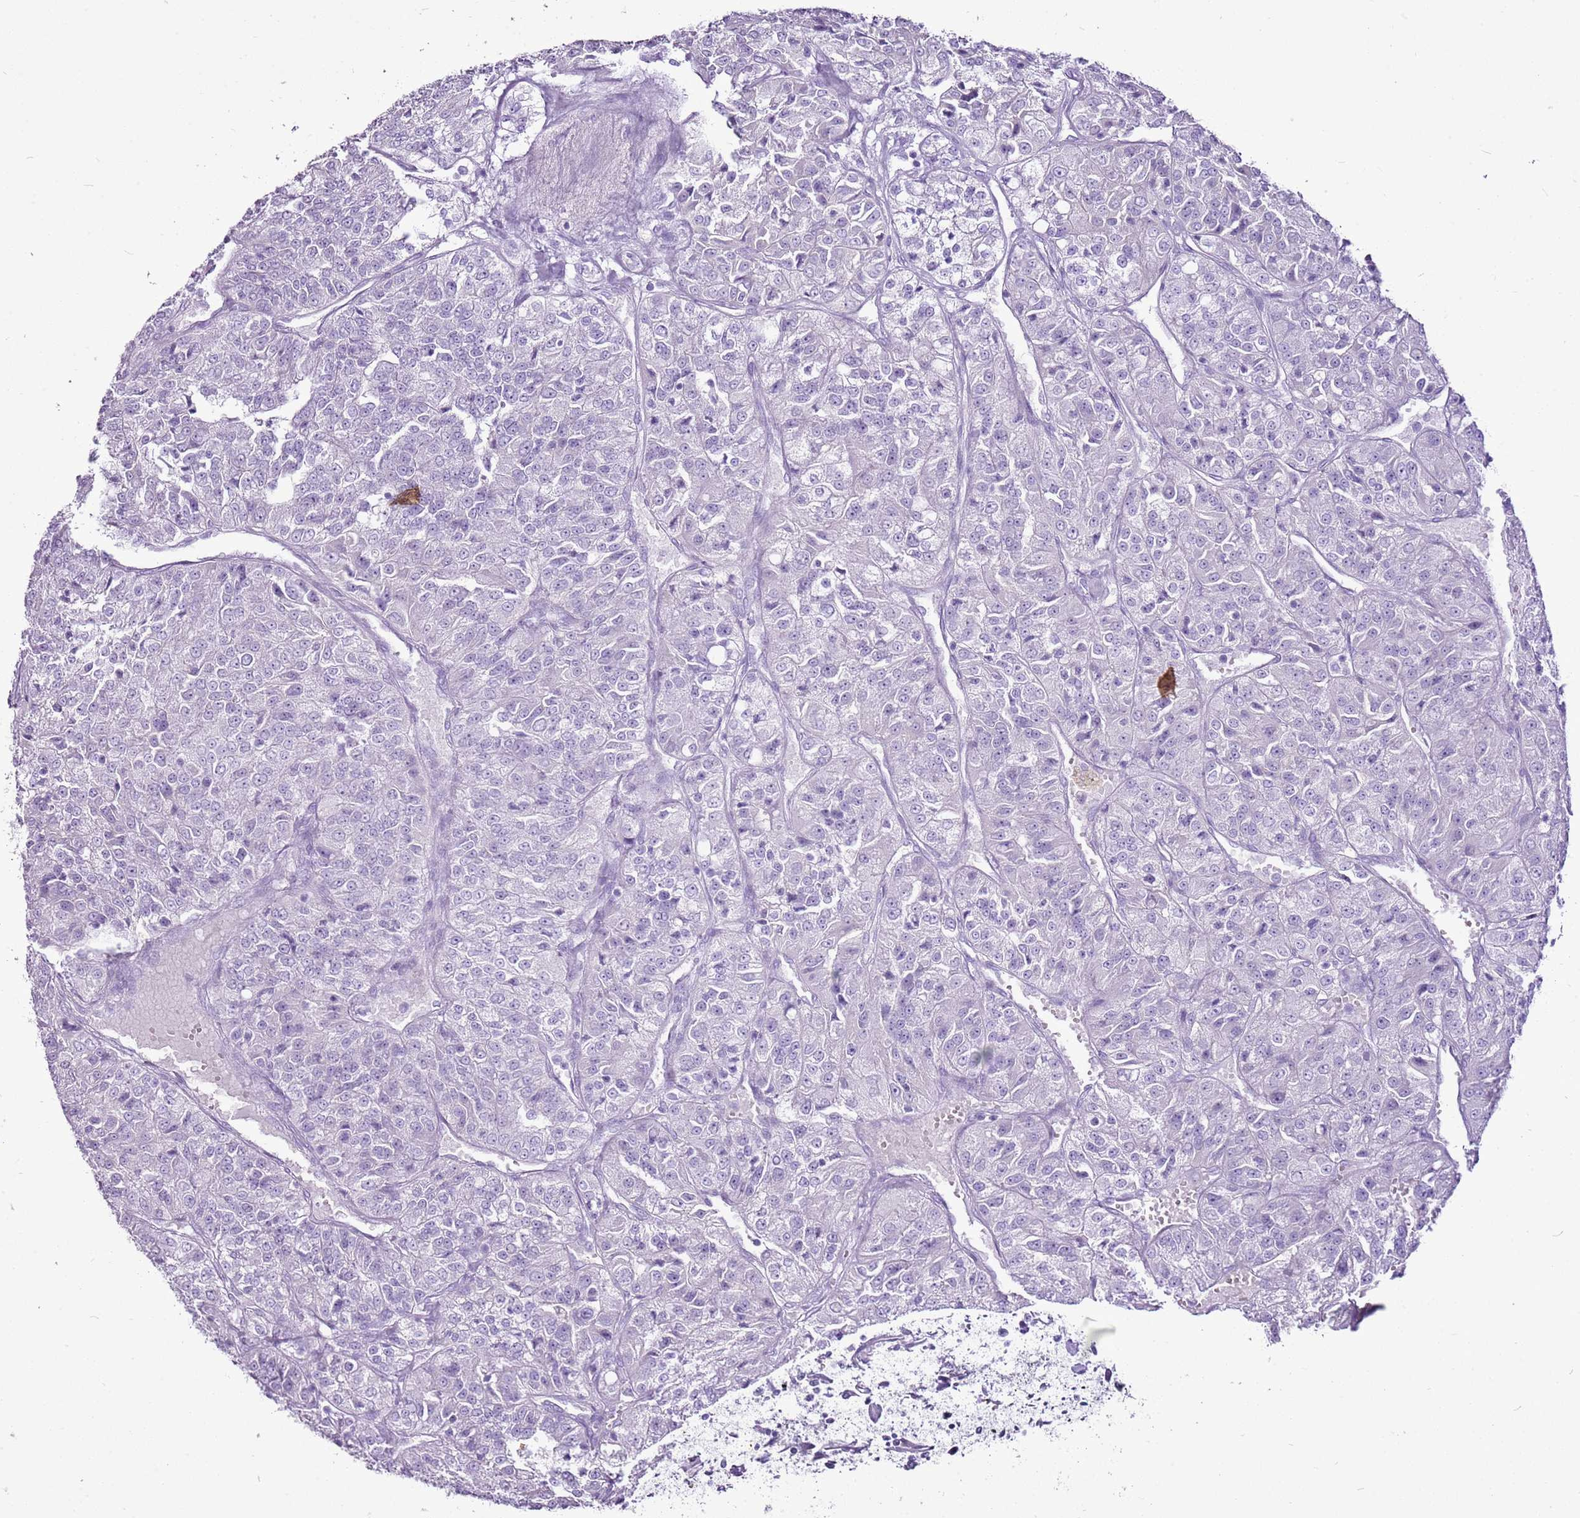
{"staining": {"intensity": "negative", "quantity": "none", "location": "none"}, "tissue": "renal cancer", "cell_type": "Tumor cells", "image_type": "cancer", "snomed": [{"axis": "morphology", "description": "Adenocarcinoma, NOS"}, {"axis": "topography", "description": "Kidney"}], "caption": "This is an immunohistochemistry histopathology image of renal cancer. There is no staining in tumor cells.", "gene": "CNFN", "patient": {"sex": "female", "age": 63}}